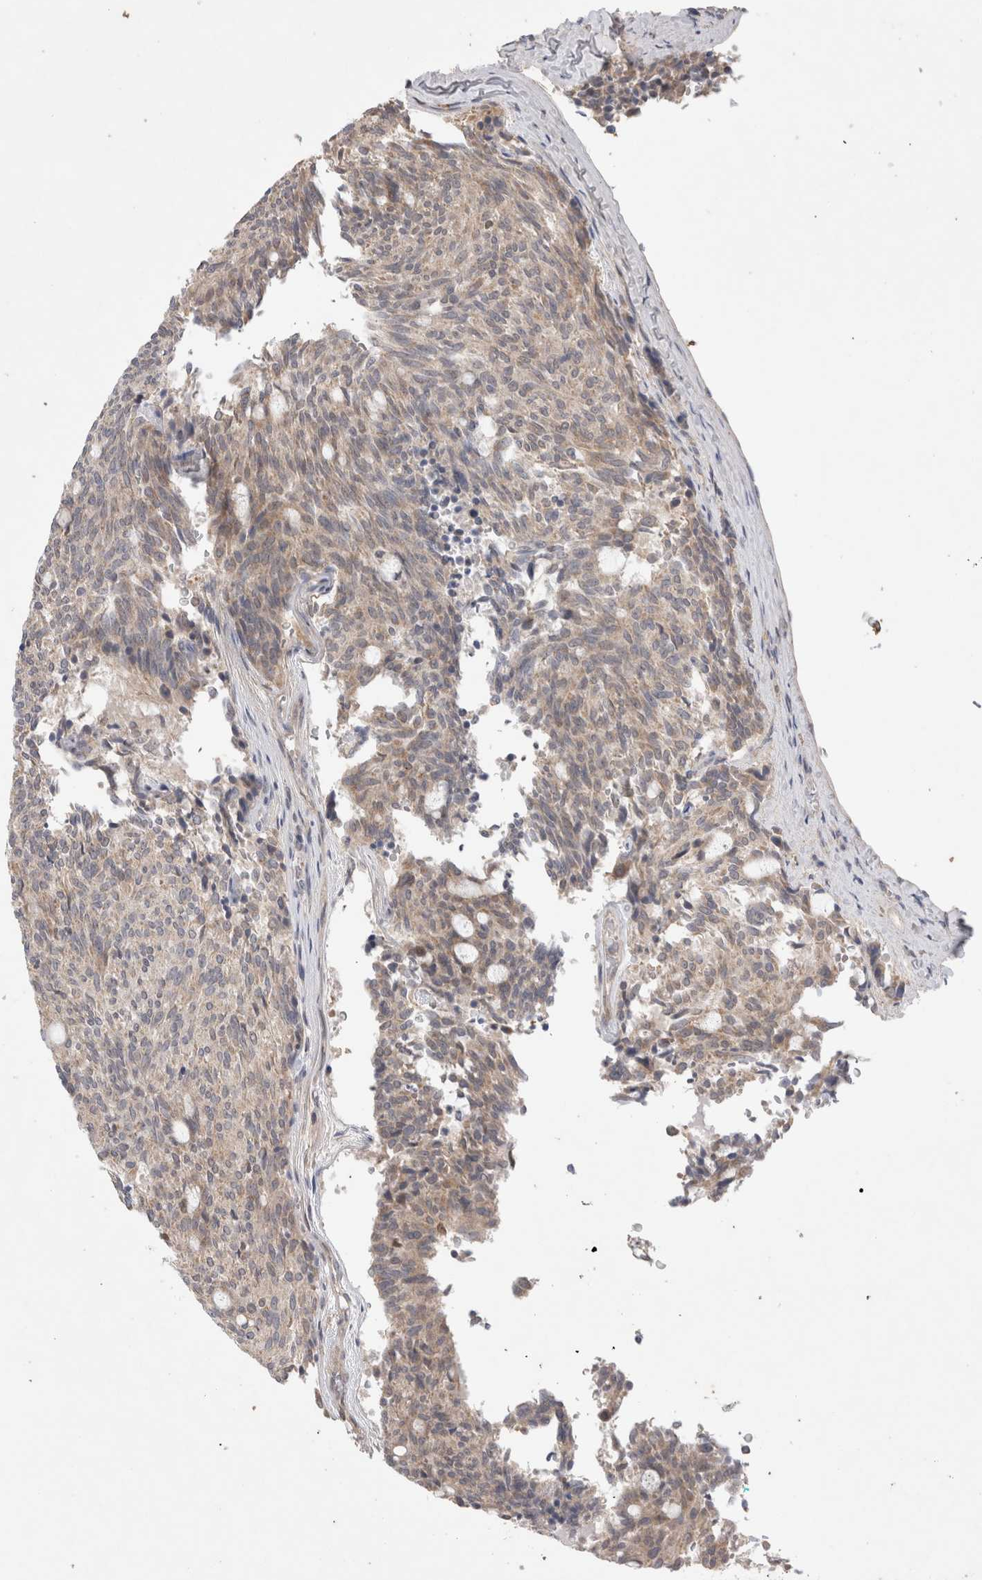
{"staining": {"intensity": "weak", "quantity": ">75%", "location": "cytoplasmic/membranous"}, "tissue": "carcinoid", "cell_type": "Tumor cells", "image_type": "cancer", "snomed": [{"axis": "morphology", "description": "Carcinoid, malignant, NOS"}, {"axis": "topography", "description": "Pancreas"}], "caption": "Carcinoid was stained to show a protein in brown. There is low levels of weak cytoplasmic/membranous positivity in approximately >75% of tumor cells.", "gene": "GSDMB", "patient": {"sex": "female", "age": 54}}